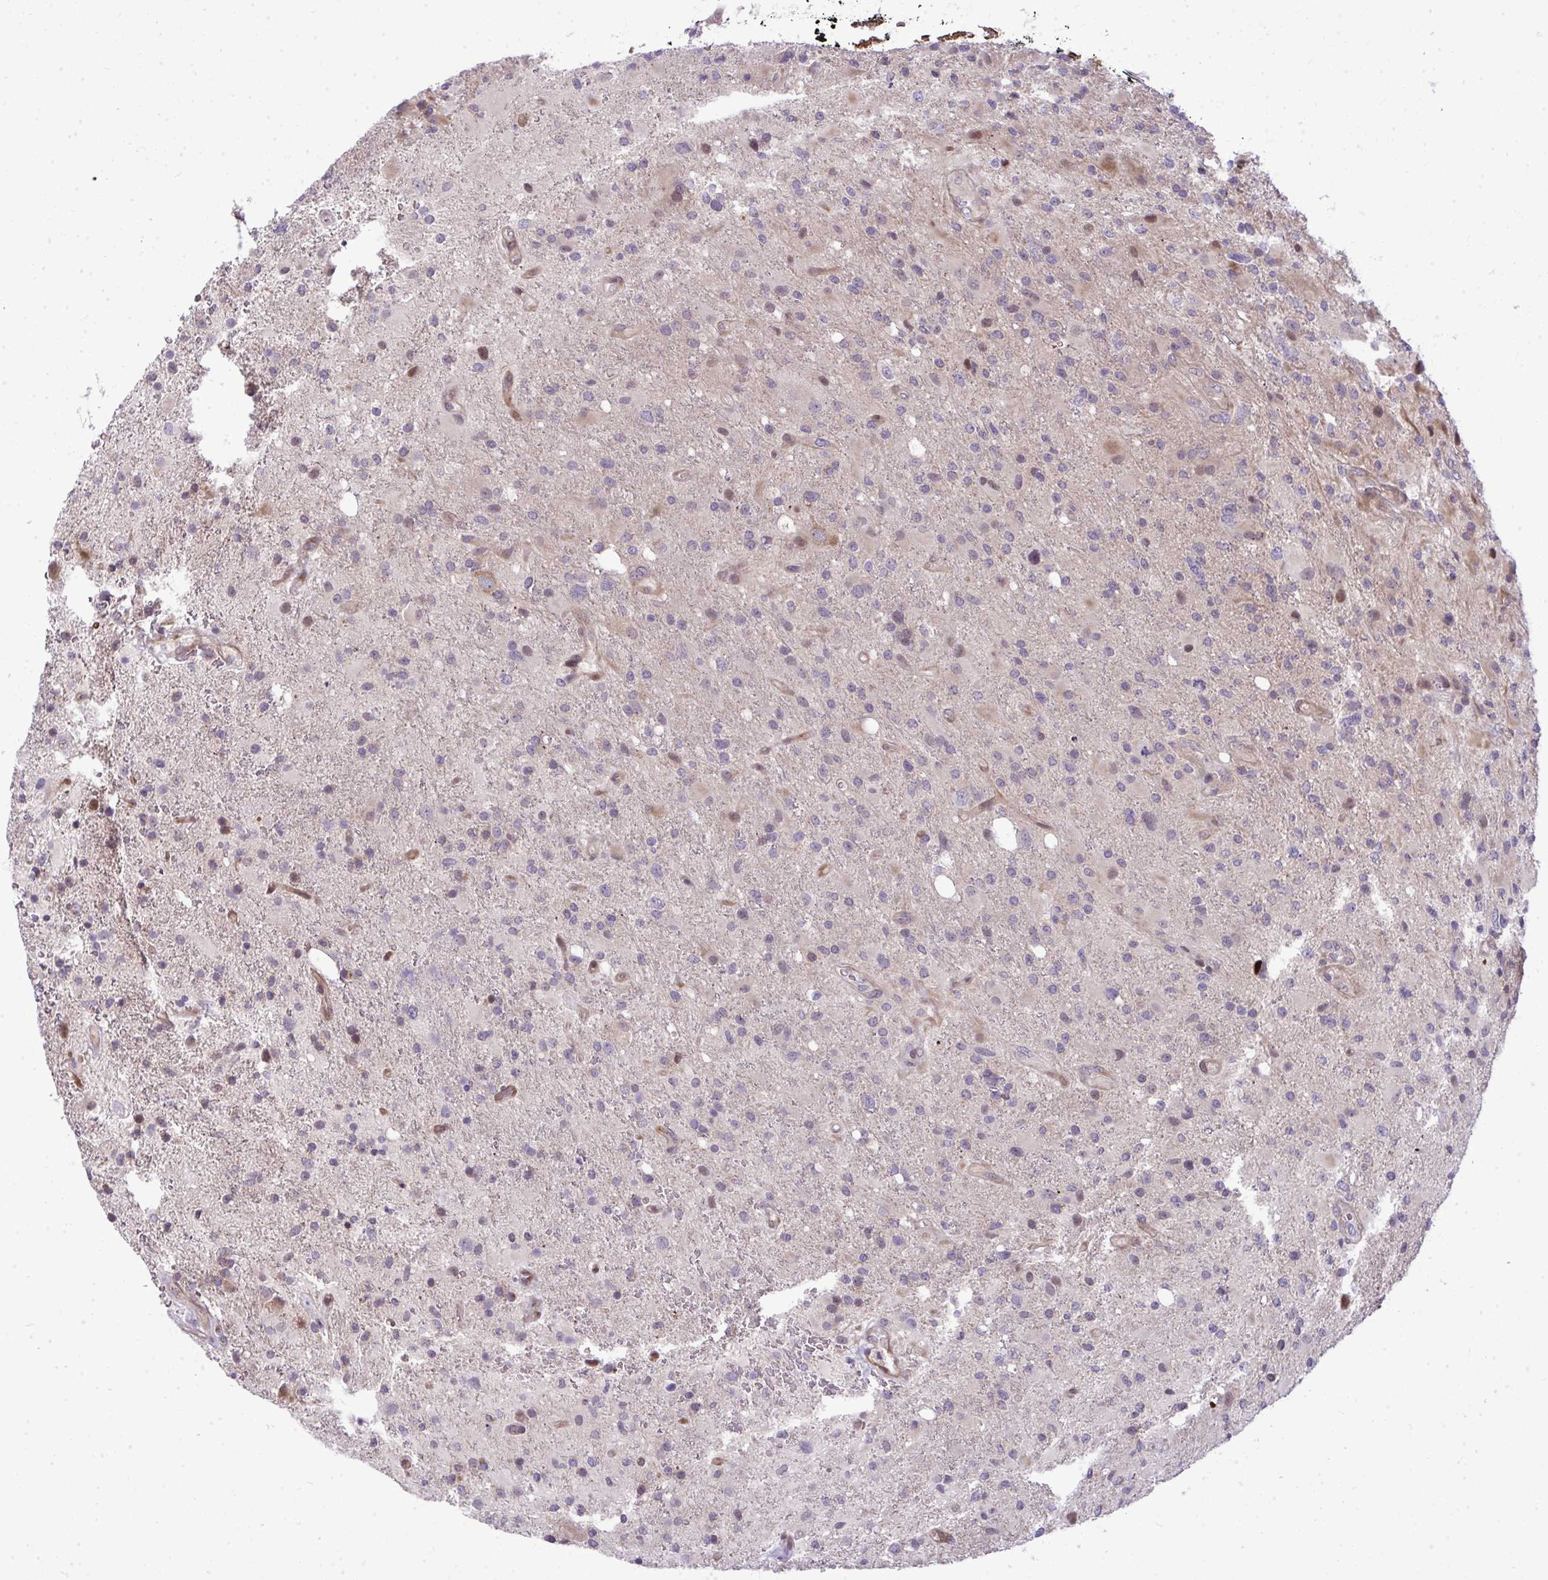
{"staining": {"intensity": "weak", "quantity": "<25%", "location": "cytoplasmic/membranous,nuclear"}, "tissue": "glioma", "cell_type": "Tumor cells", "image_type": "cancer", "snomed": [{"axis": "morphology", "description": "Glioma, malignant, High grade"}, {"axis": "topography", "description": "Brain"}], "caption": "Immunohistochemistry micrograph of malignant glioma (high-grade) stained for a protein (brown), which displays no expression in tumor cells.", "gene": "ZSCAN9", "patient": {"sex": "male", "age": 53}}